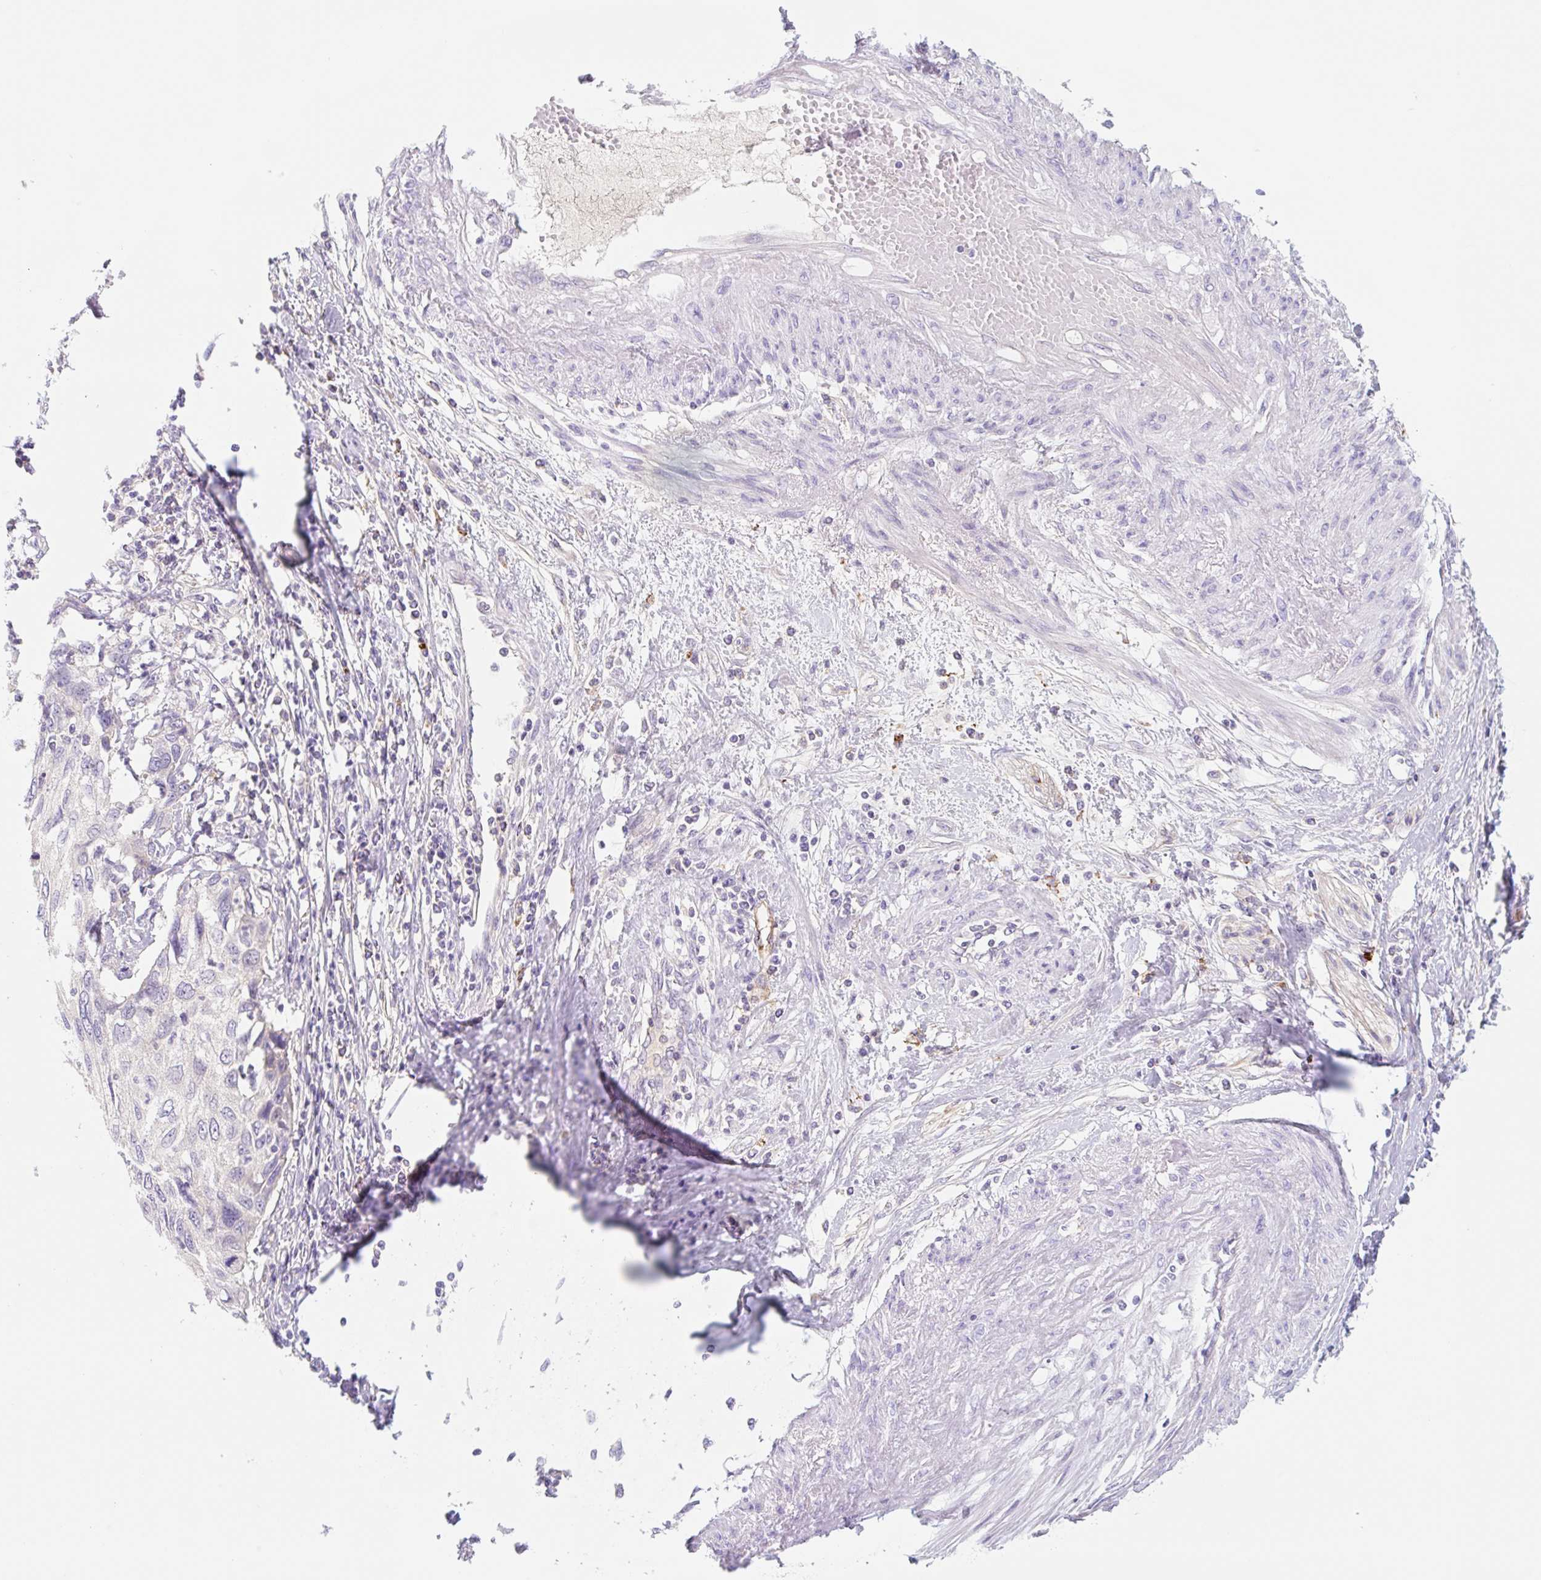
{"staining": {"intensity": "negative", "quantity": "none", "location": "none"}, "tissue": "cervical cancer", "cell_type": "Tumor cells", "image_type": "cancer", "snomed": [{"axis": "morphology", "description": "Squamous cell carcinoma, NOS"}, {"axis": "topography", "description": "Cervix"}], "caption": "Immunohistochemical staining of cervical cancer exhibits no significant expression in tumor cells.", "gene": "LYVE1", "patient": {"sex": "female", "age": 70}}